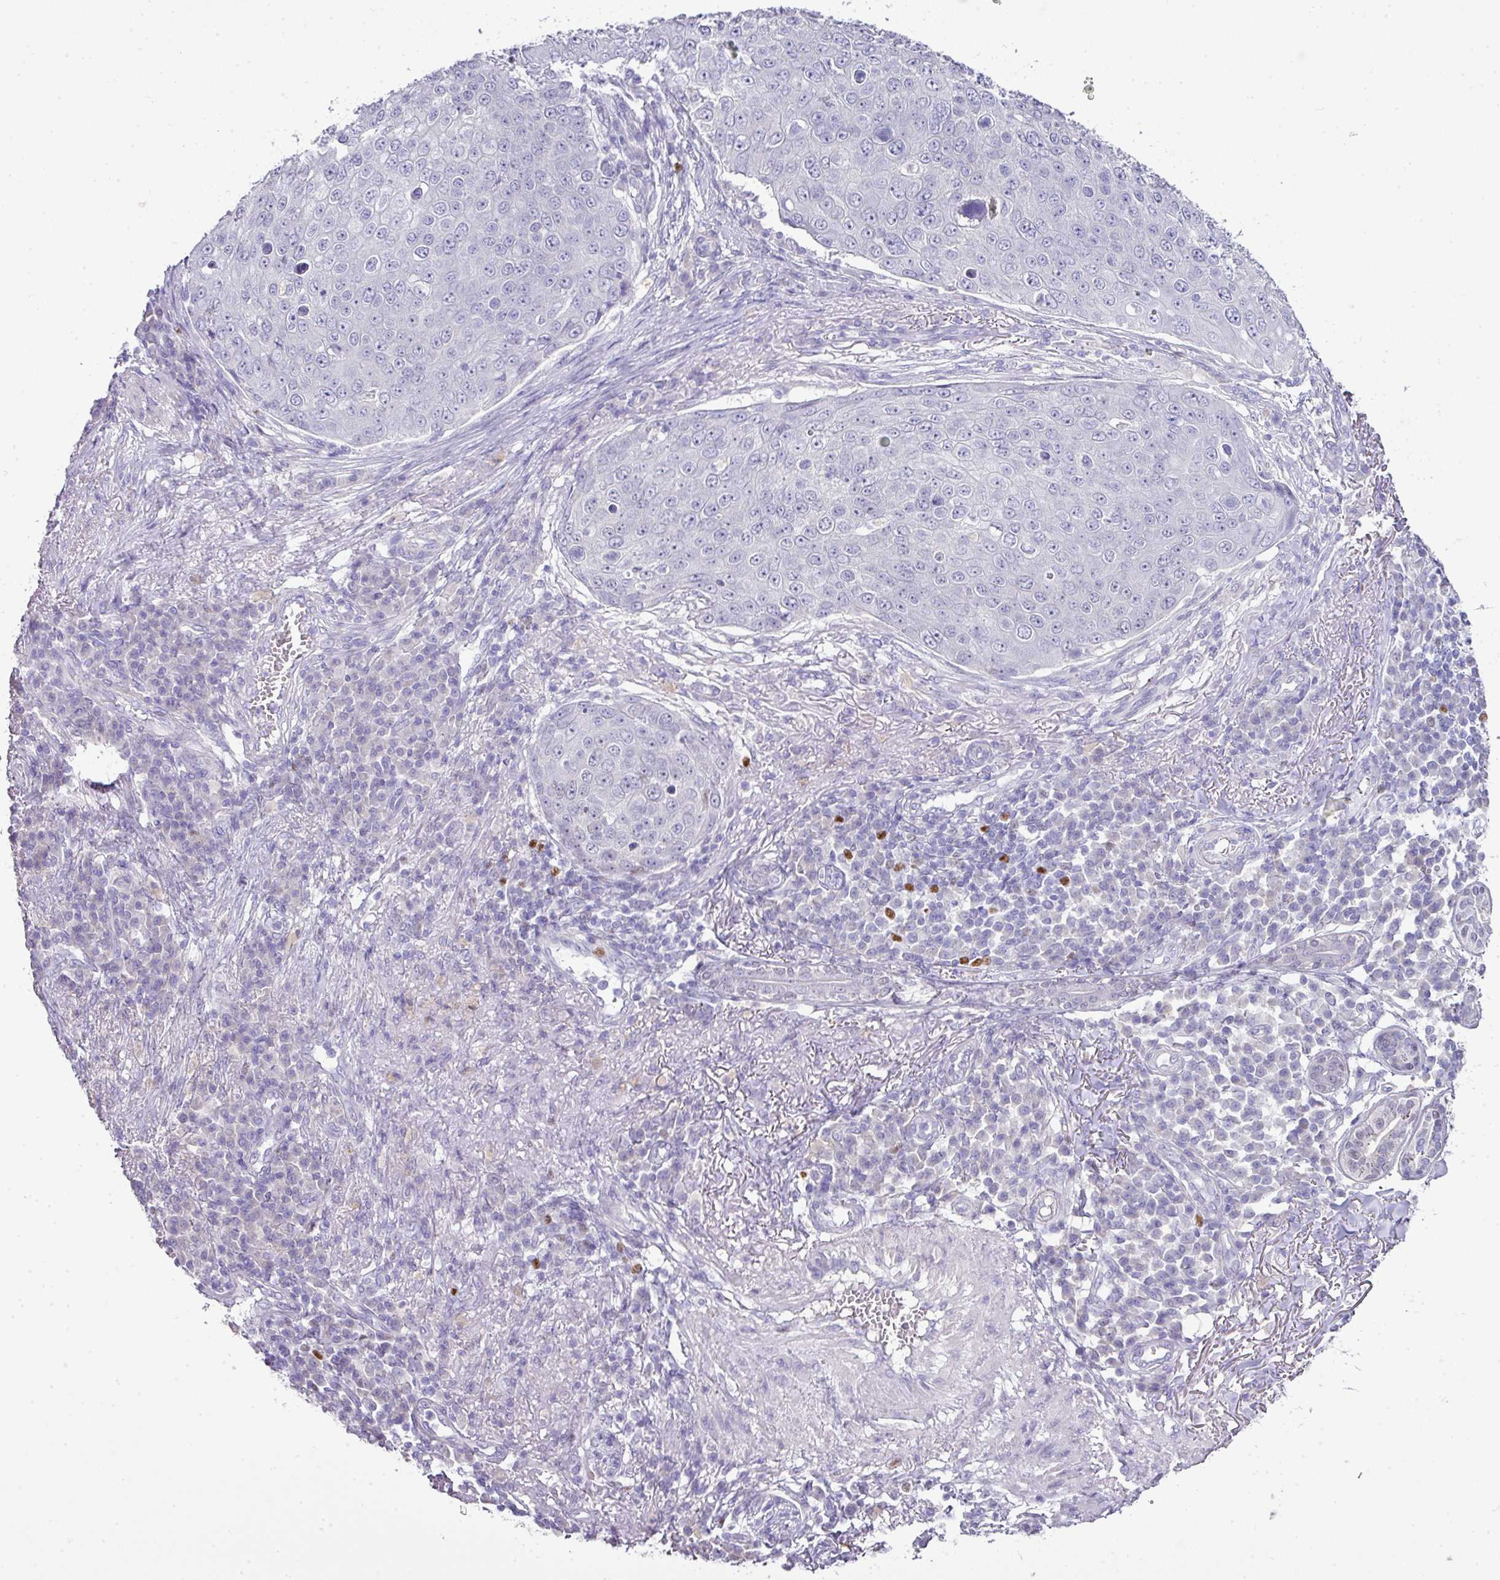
{"staining": {"intensity": "negative", "quantity": "none", "location": "none"}, "tissue": "skin cancer", "cell_type": "Tumor cells", "image_type": "cancer", "snomed": [{"axis": "morphology", "description": "Squamous cell carcinoma, NOS"}, {"axis": "topography", "description": "Skin"}], "caption": "An immunohistochemistry micrograph of squamous cell carcinoma (skin) is shown. There is no staining in tumor cells of squamous cell carcinoma (skin). Nuclei are stained in blue.", "gene": "BCL11A", "patient": {"sex": "male", "age": 71}}